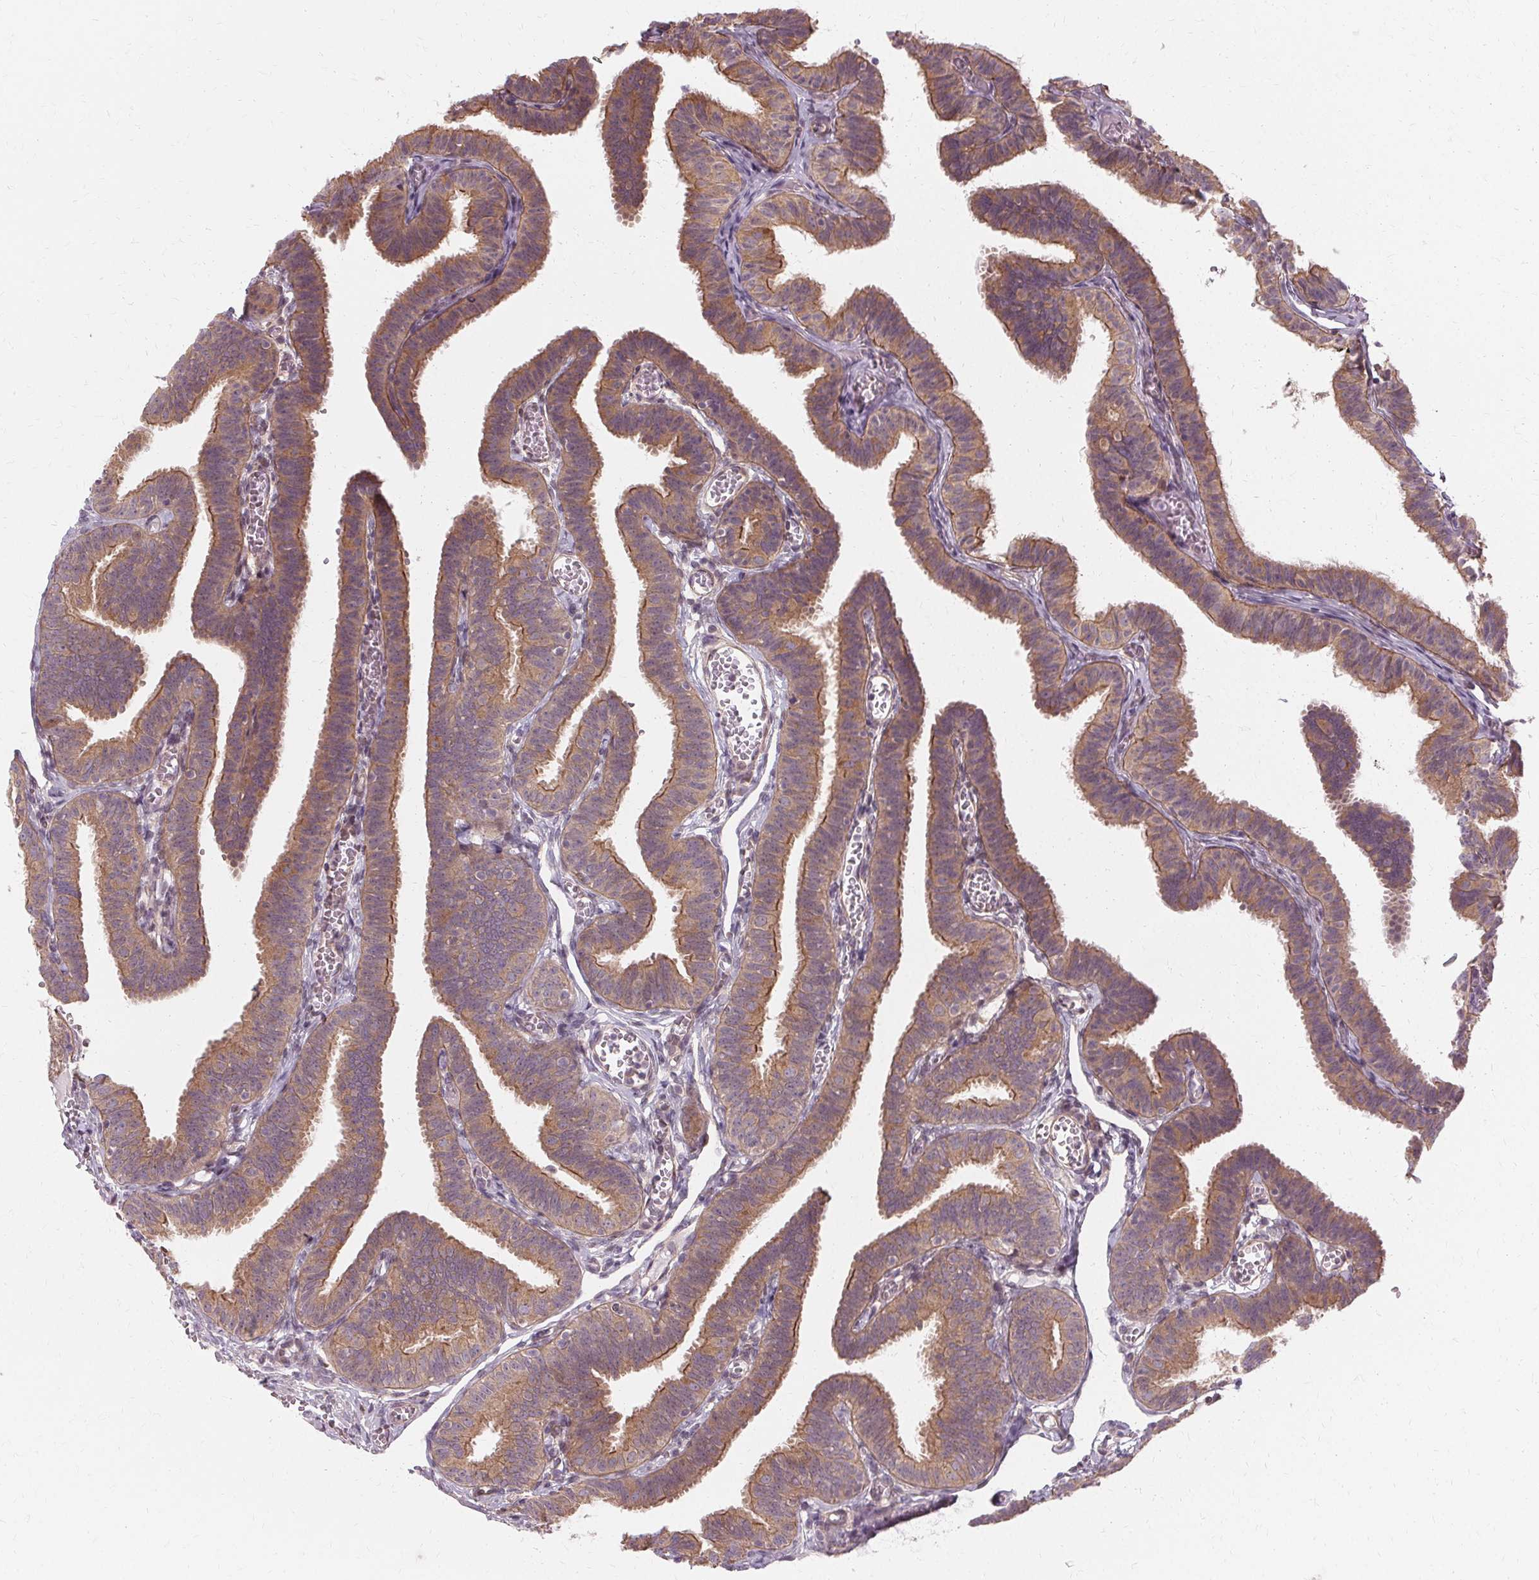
{"staining": {"intensity": "moderate", "quantity": ">75%", "location": "cytoplasmic/membranous,nuclear"}, "tissue": "fallopian tube", "cell_type": "Glandular cells", "image_type": "normal", "snomed": [{"axis": "morphology", "description": "Normal tissue, NOS"}, {"axis": "topography", "description": "Fallopian tube"}], "caption": "Human fallopian tube stained with a brown dye demonstrates moderate cytoplasmic/membranous,nuclear positive positivity in about >75% of glandular cells.", "gene": "USP8", "patient": {"sex": "female", "age": 25}}